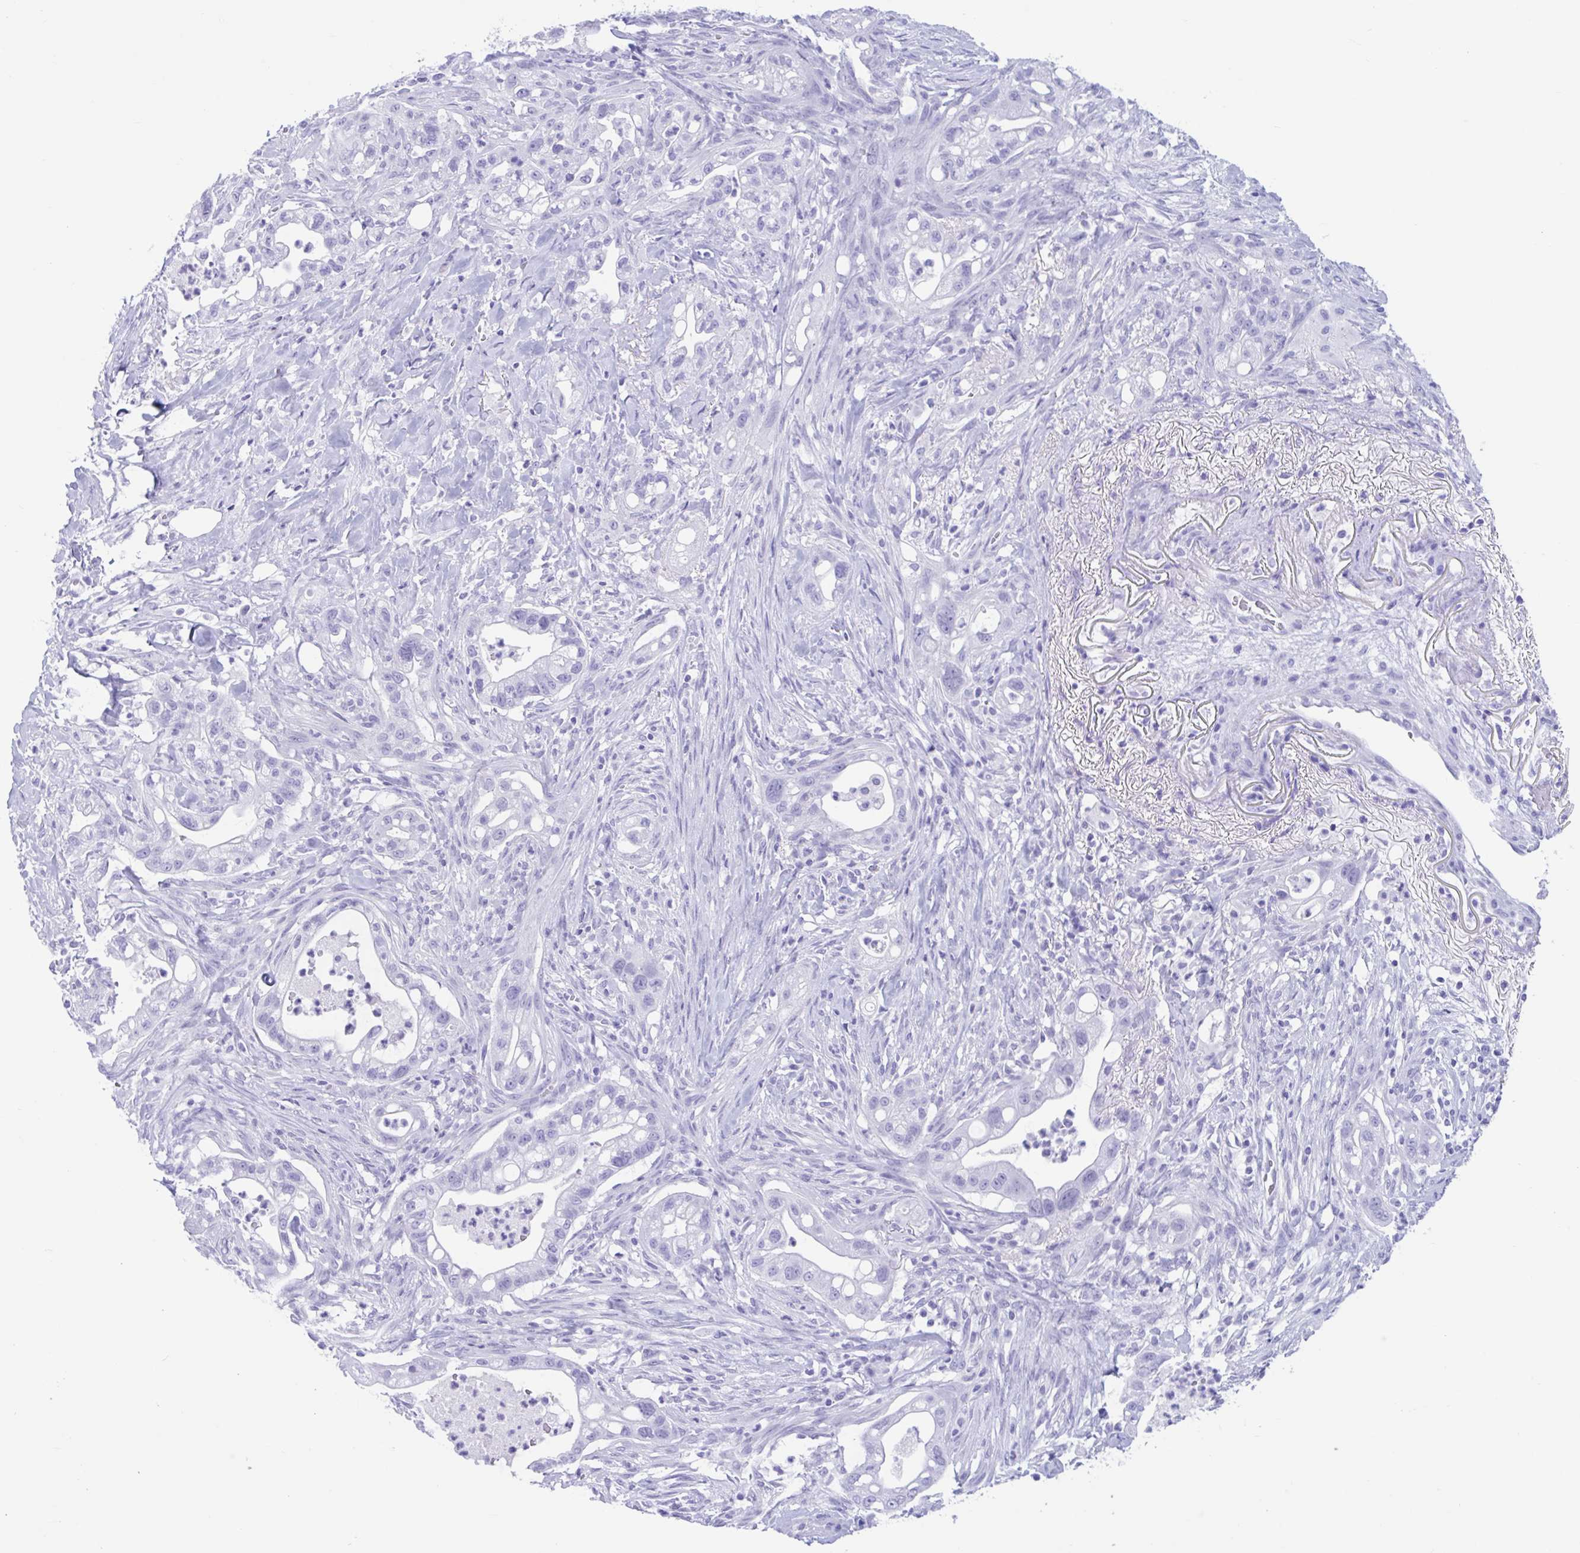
{"staining": {"intensity": "negative", "quantity": "none", "location": "none"}, "tissue": "pancreatic cancer", "cell_type": "Tumor cells", "image_type": "cancer", "snomed": [{"axis": "morphology", "description": "Adenocarcinoma, NOS"}, {"axis": "topography", "description": "Pancreas"}], "caption": "Immunohistochemistry (IHC) histopathology image of adenocarcinoma (pancreatic) stained for a protein (brown), which reveals no expression in tumor cells. (Stains: DAB (3,3'-diaminobenzidine) immunohistochemistry (IHC) with hematoxylin counter stain, Microscopy: brightfield microscopy at high magnification).", "gene": "TMEM35A", "patient": {"sex": "male", "age": 44}}